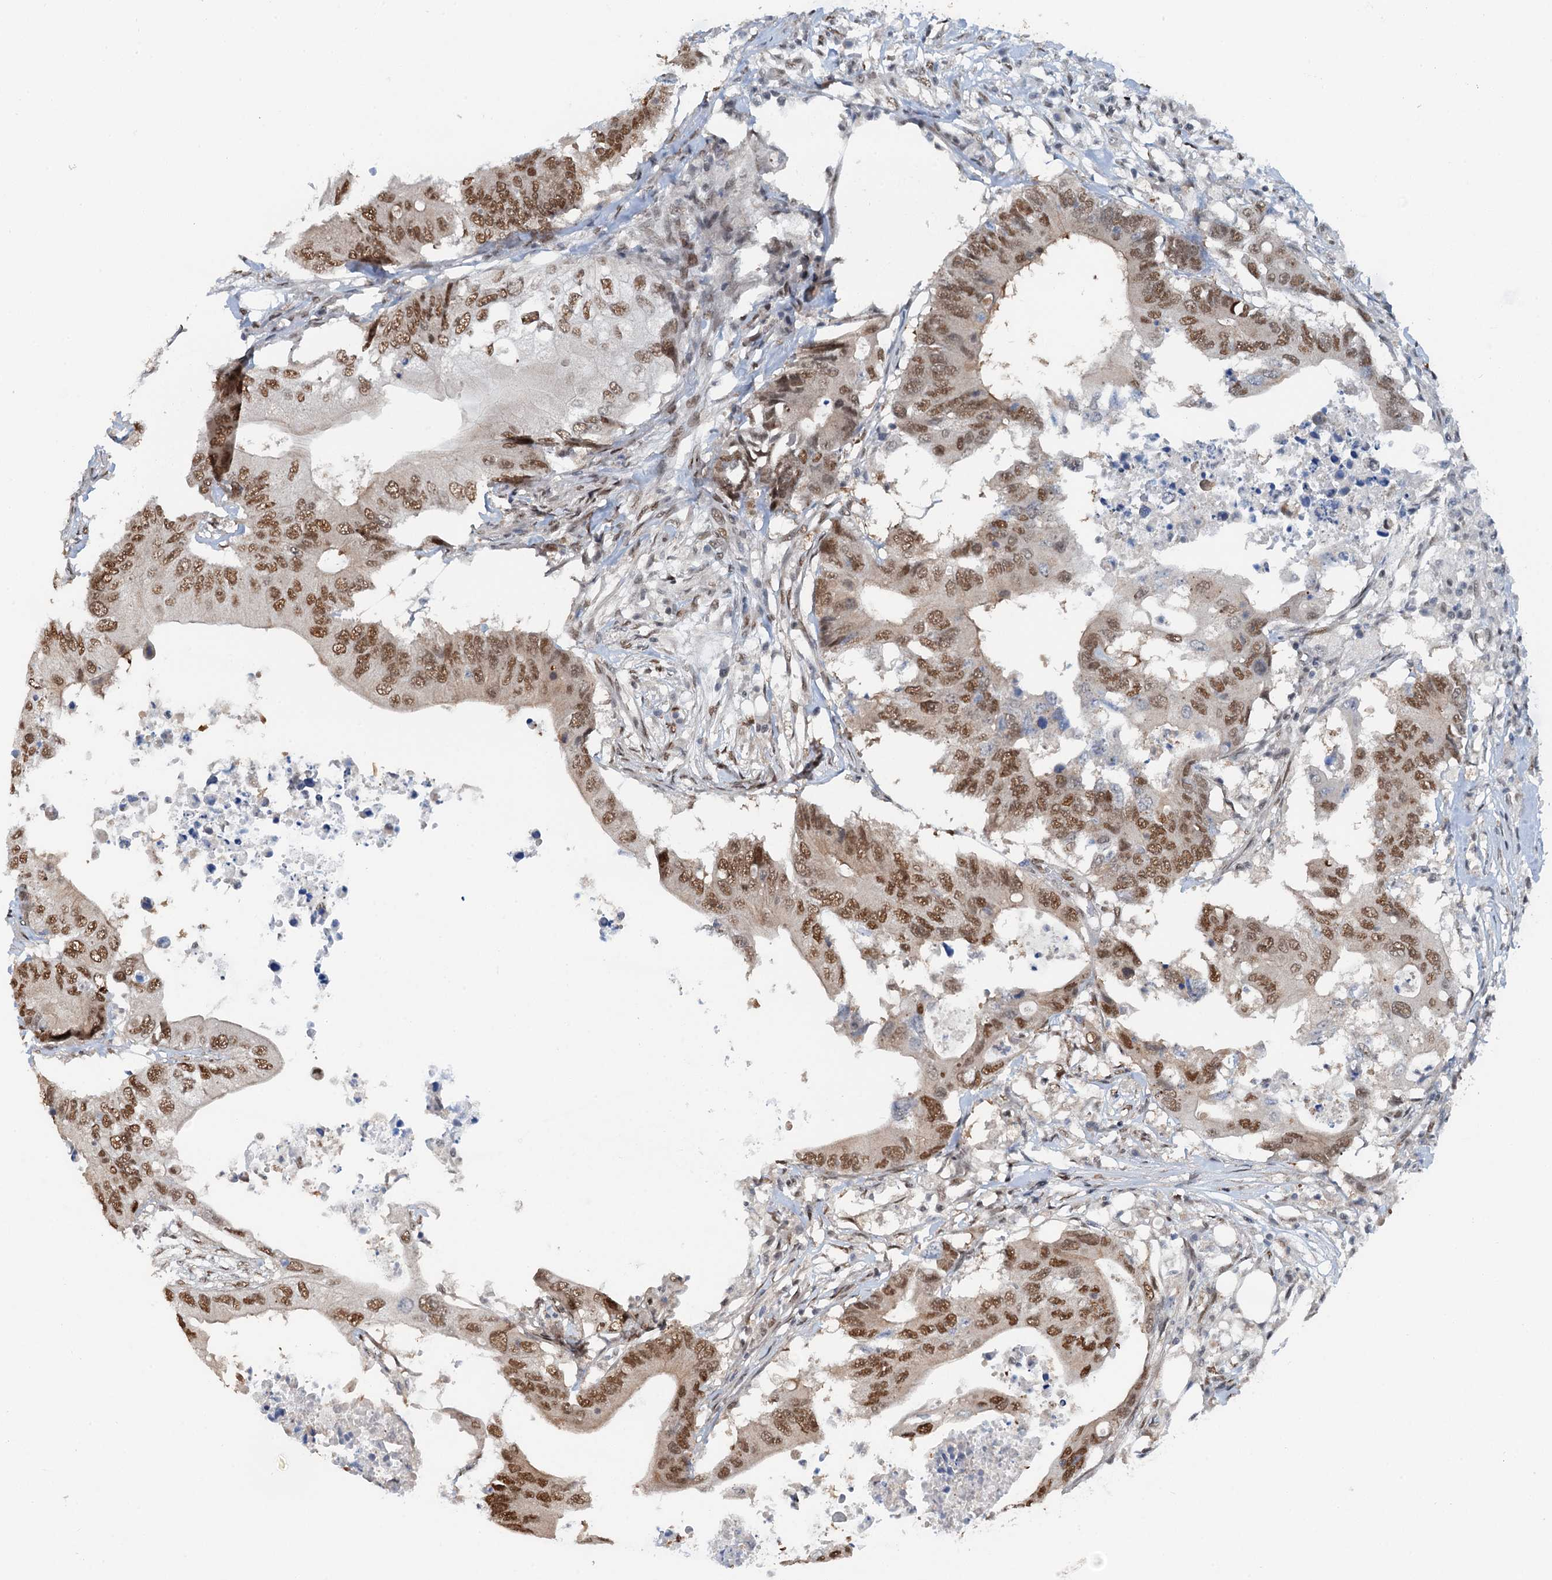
{"staining": {"intensity": "moderate", "quantity": ">75%", "location": "nuclear"}, "tissue": "colorectal cancer", "cell_type": "Tumor cells", "image_type": "cancer", "snomed": [{"axis": "morphology", "description": "Adenocarcinoma, NOS"}, {"axis": "topography", "description": "Colon"}], "caption": "A brown stain labels moderate nuclear expression of a protein in colorectal adenocarcinoma tumor cells.", "gene": "CFDP1", "patient": {"sex": "male", "age": 71}}